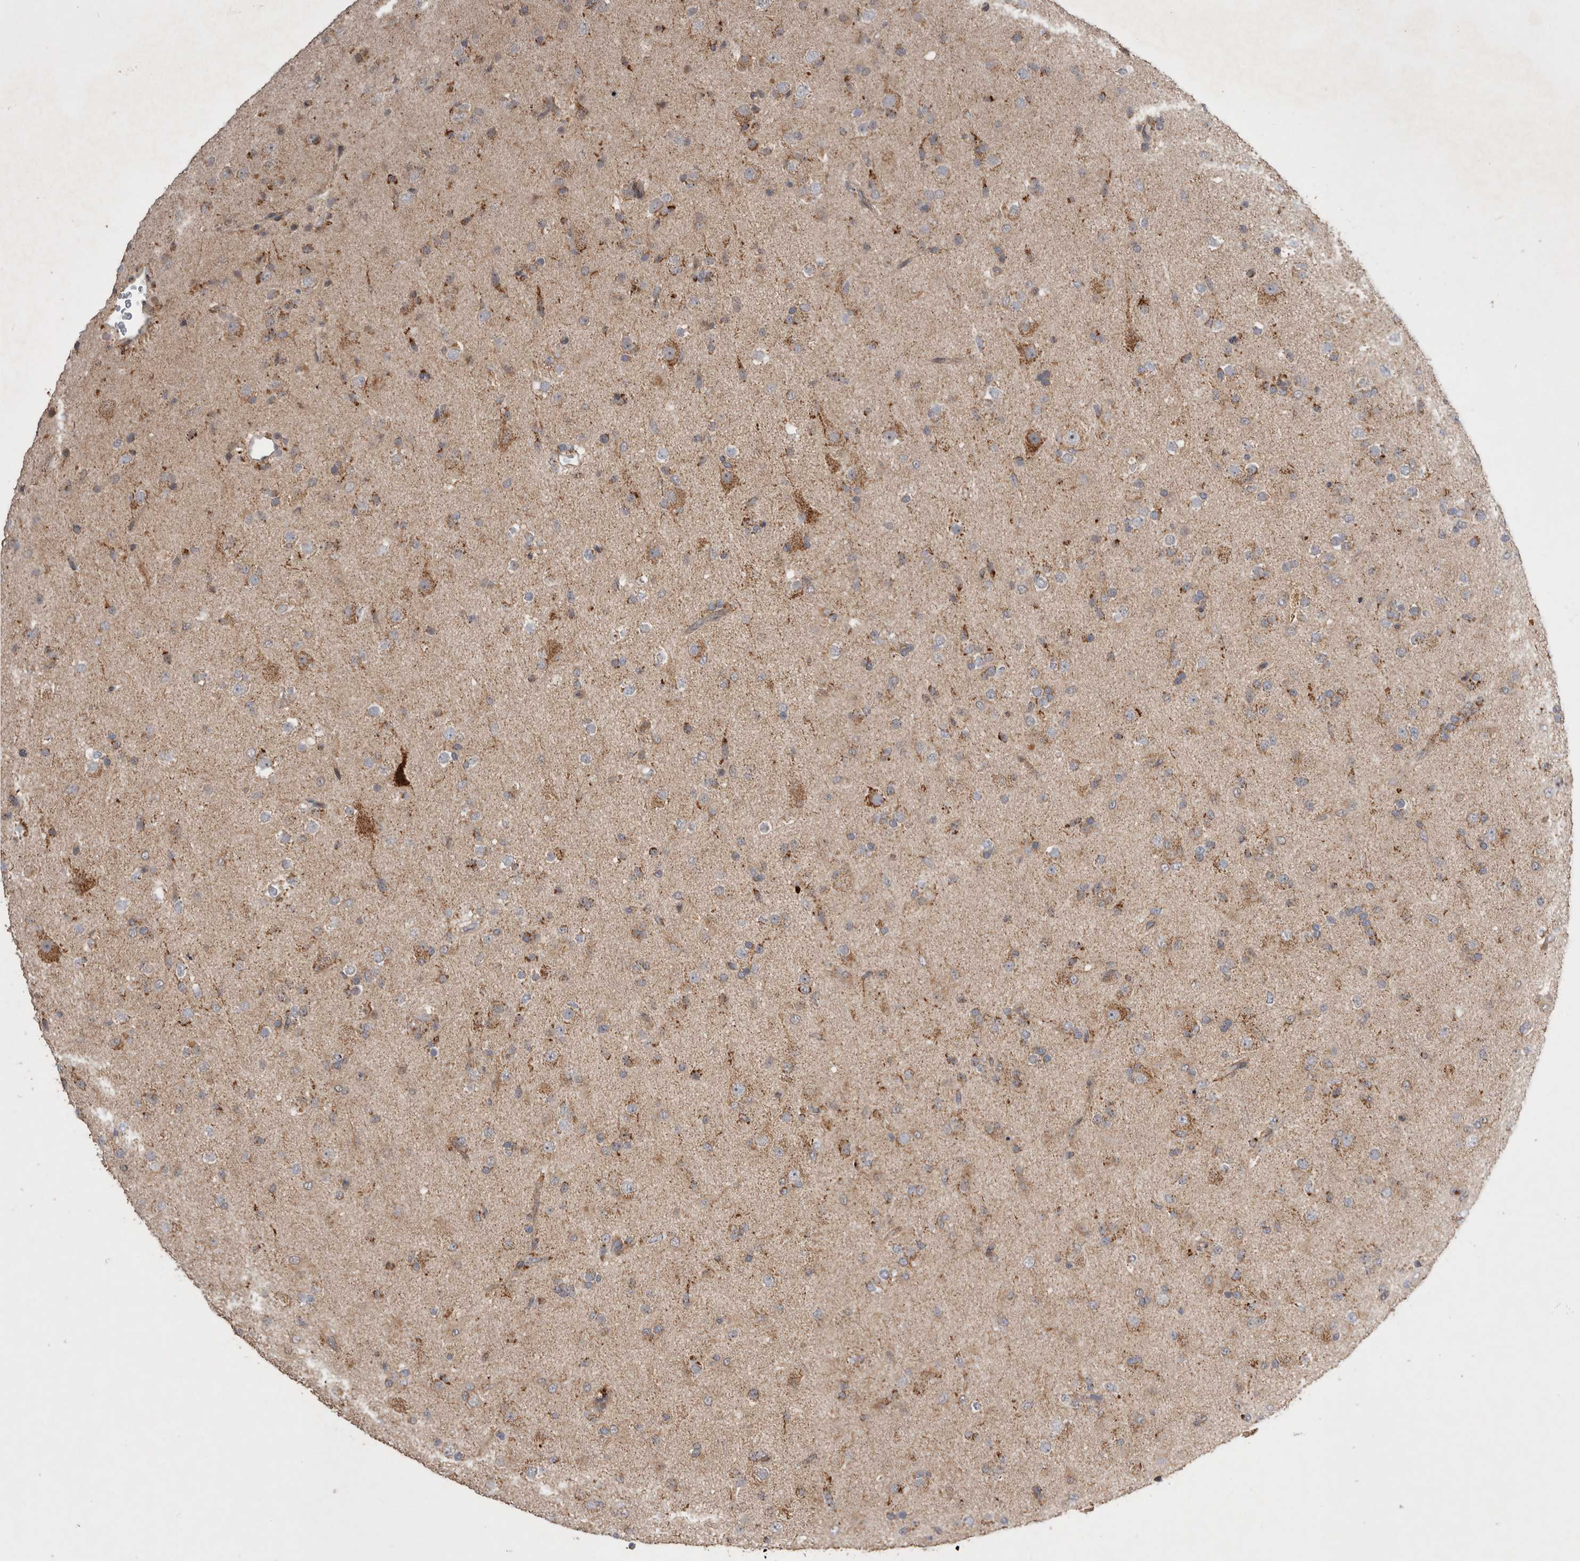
{"staining": {"intensity": "weak", "quantity": "25%-75%", "location": "cytoplasmic/membranous"}, "tissue": "glioma", "cell_type": "Tumor cells", "image_type": "cancer", "snomed": [{"axis": "morphology", "description": "Glioma, malignant, Low grade"}, {"axis": "topography", "description": "Brain"}], "caption": "The micrograph shows staining of glioma, revealing weak cytoplasmic/membranous protein positivity (brown color) within tumor cells.", "gene": "MRPL37", "patient": {"sex": "male", "age": 65}}